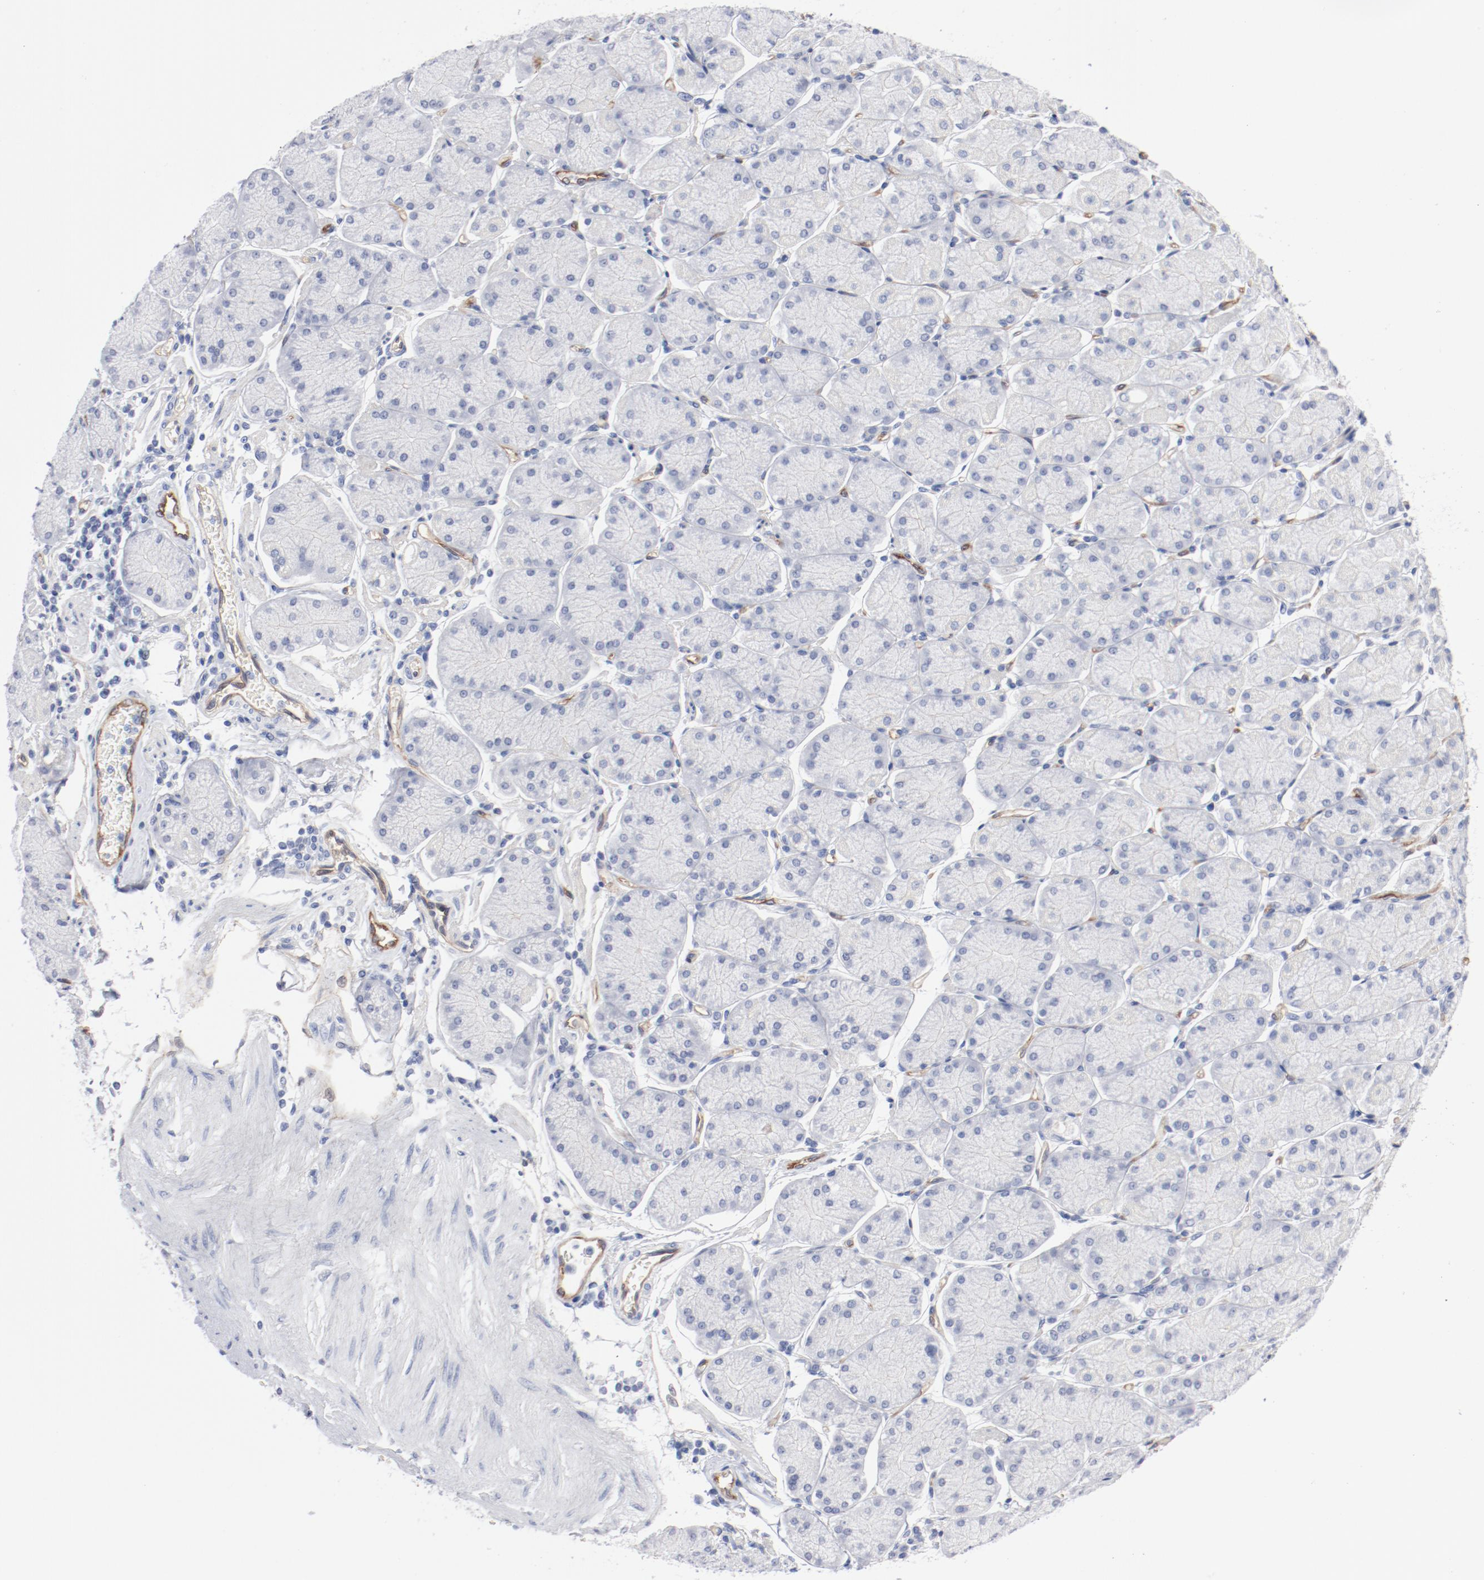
{"staining": {"intensity": "negative", "quantity": "none", "location": "none"}, "tissue": "stomach", "cell_type": "Glandular cells", "image_type": "normal", "snomed": [{"axis": "morphology", "description": "Normal tissue, NOS"}, {"axis": "topography", "description": "Stomach, upper"}, {"axis": "topography", "description": "Stomach"}], "caption": "Immunohistochemistry (IHC) of benign human stomach displays no expression in glandular cells.", "gene": "SHANK3", "patient": {"sex": "male", "age": 76}}